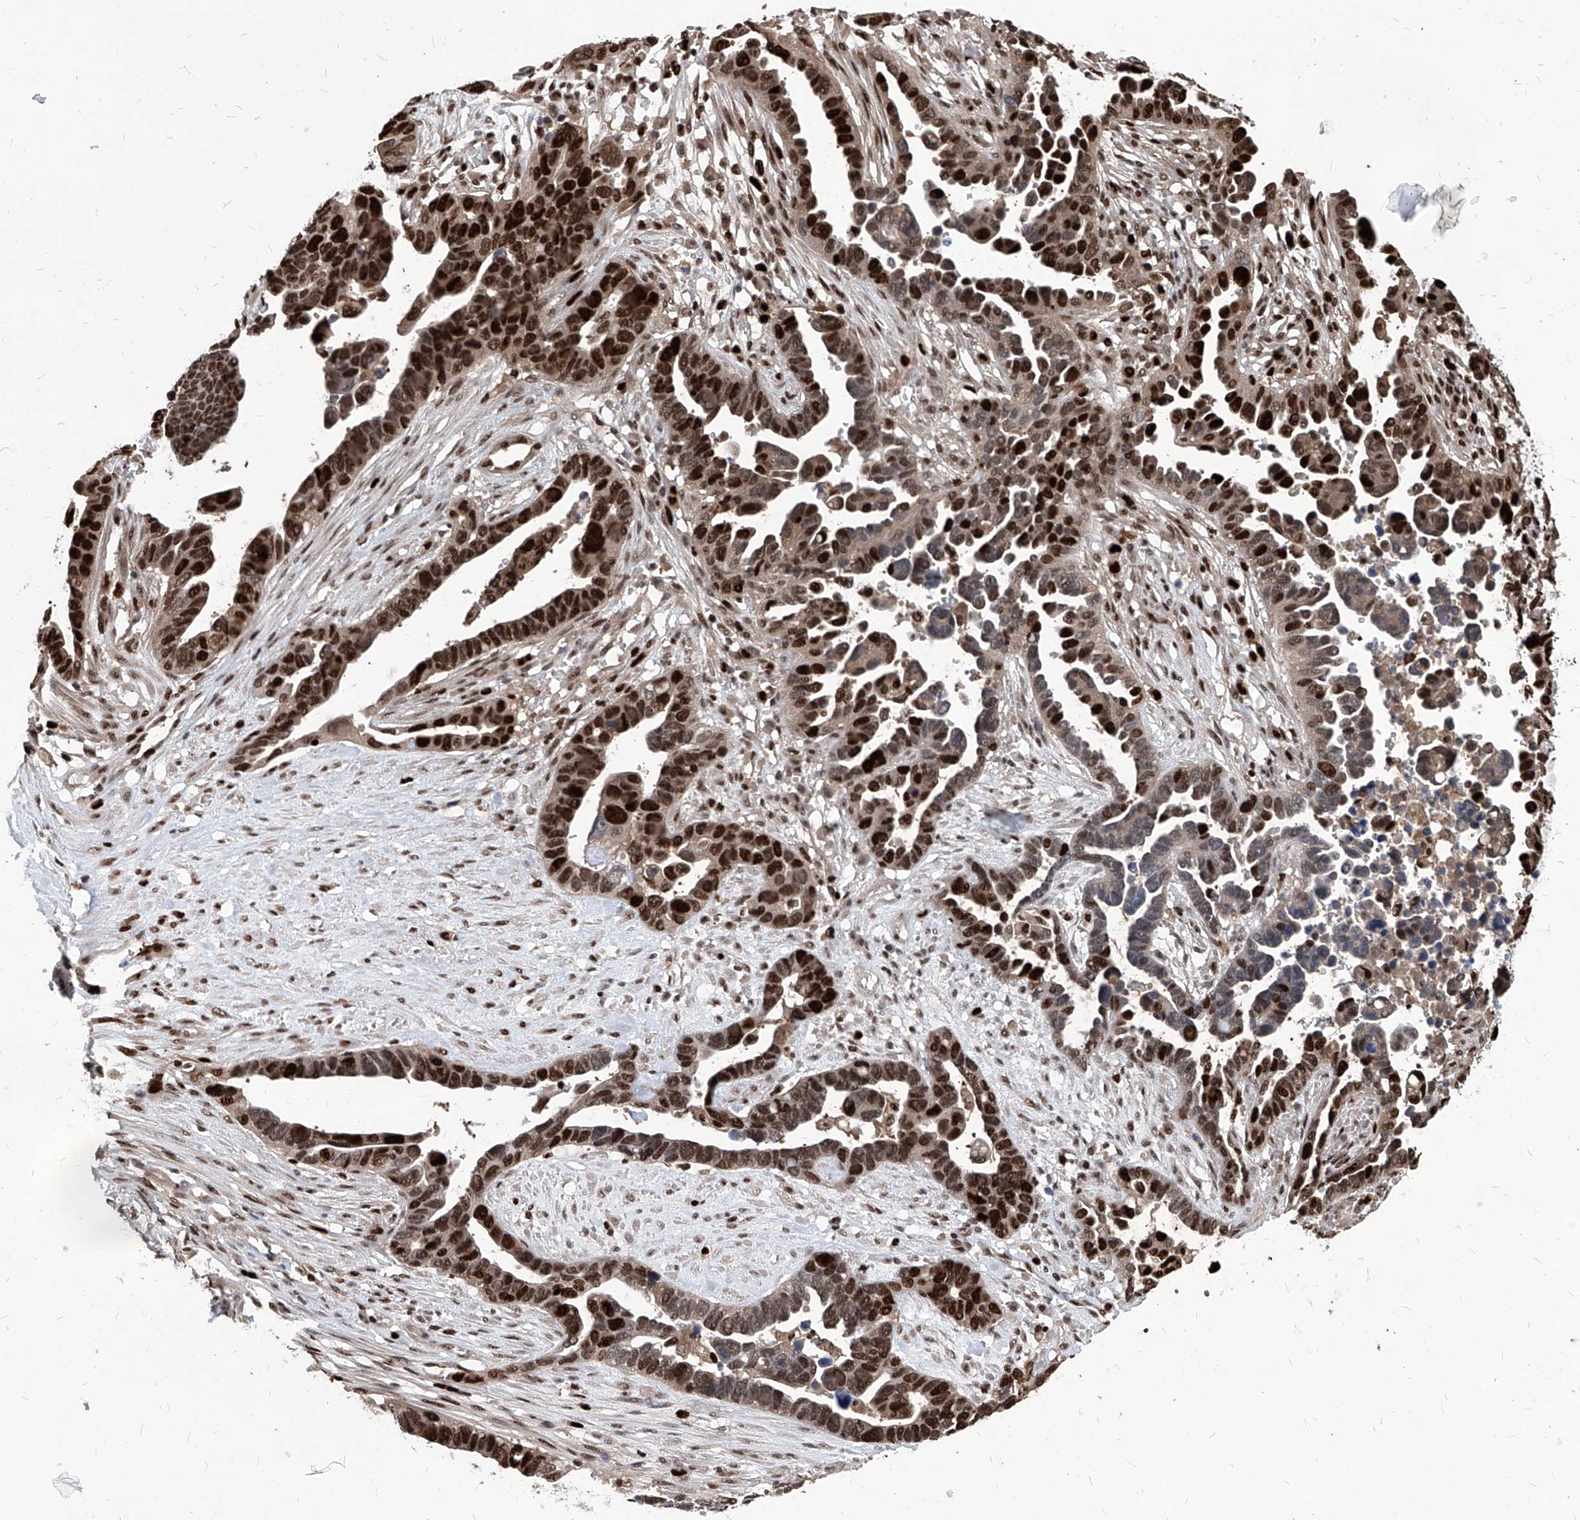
{"staining": {"intensity": "strong", "quantity": ">75%", "location": "nuclear"}, "tissue": "ovarian cancer", "cell_type": "Tumor cells", "image_type": "cancer", "snomed": [{"axis": "morphology", "description": "Cystadenocarcinoma, serous, NOS"}, {"axis": "topography", "description": "Ovary"}], "caption": "Ovarian serous cystadenocarcinoma stained with a protein marker shows strong staining in tumor cells.", "gene": "PCNA", "patient": {"sex": "female", "age": 54}}